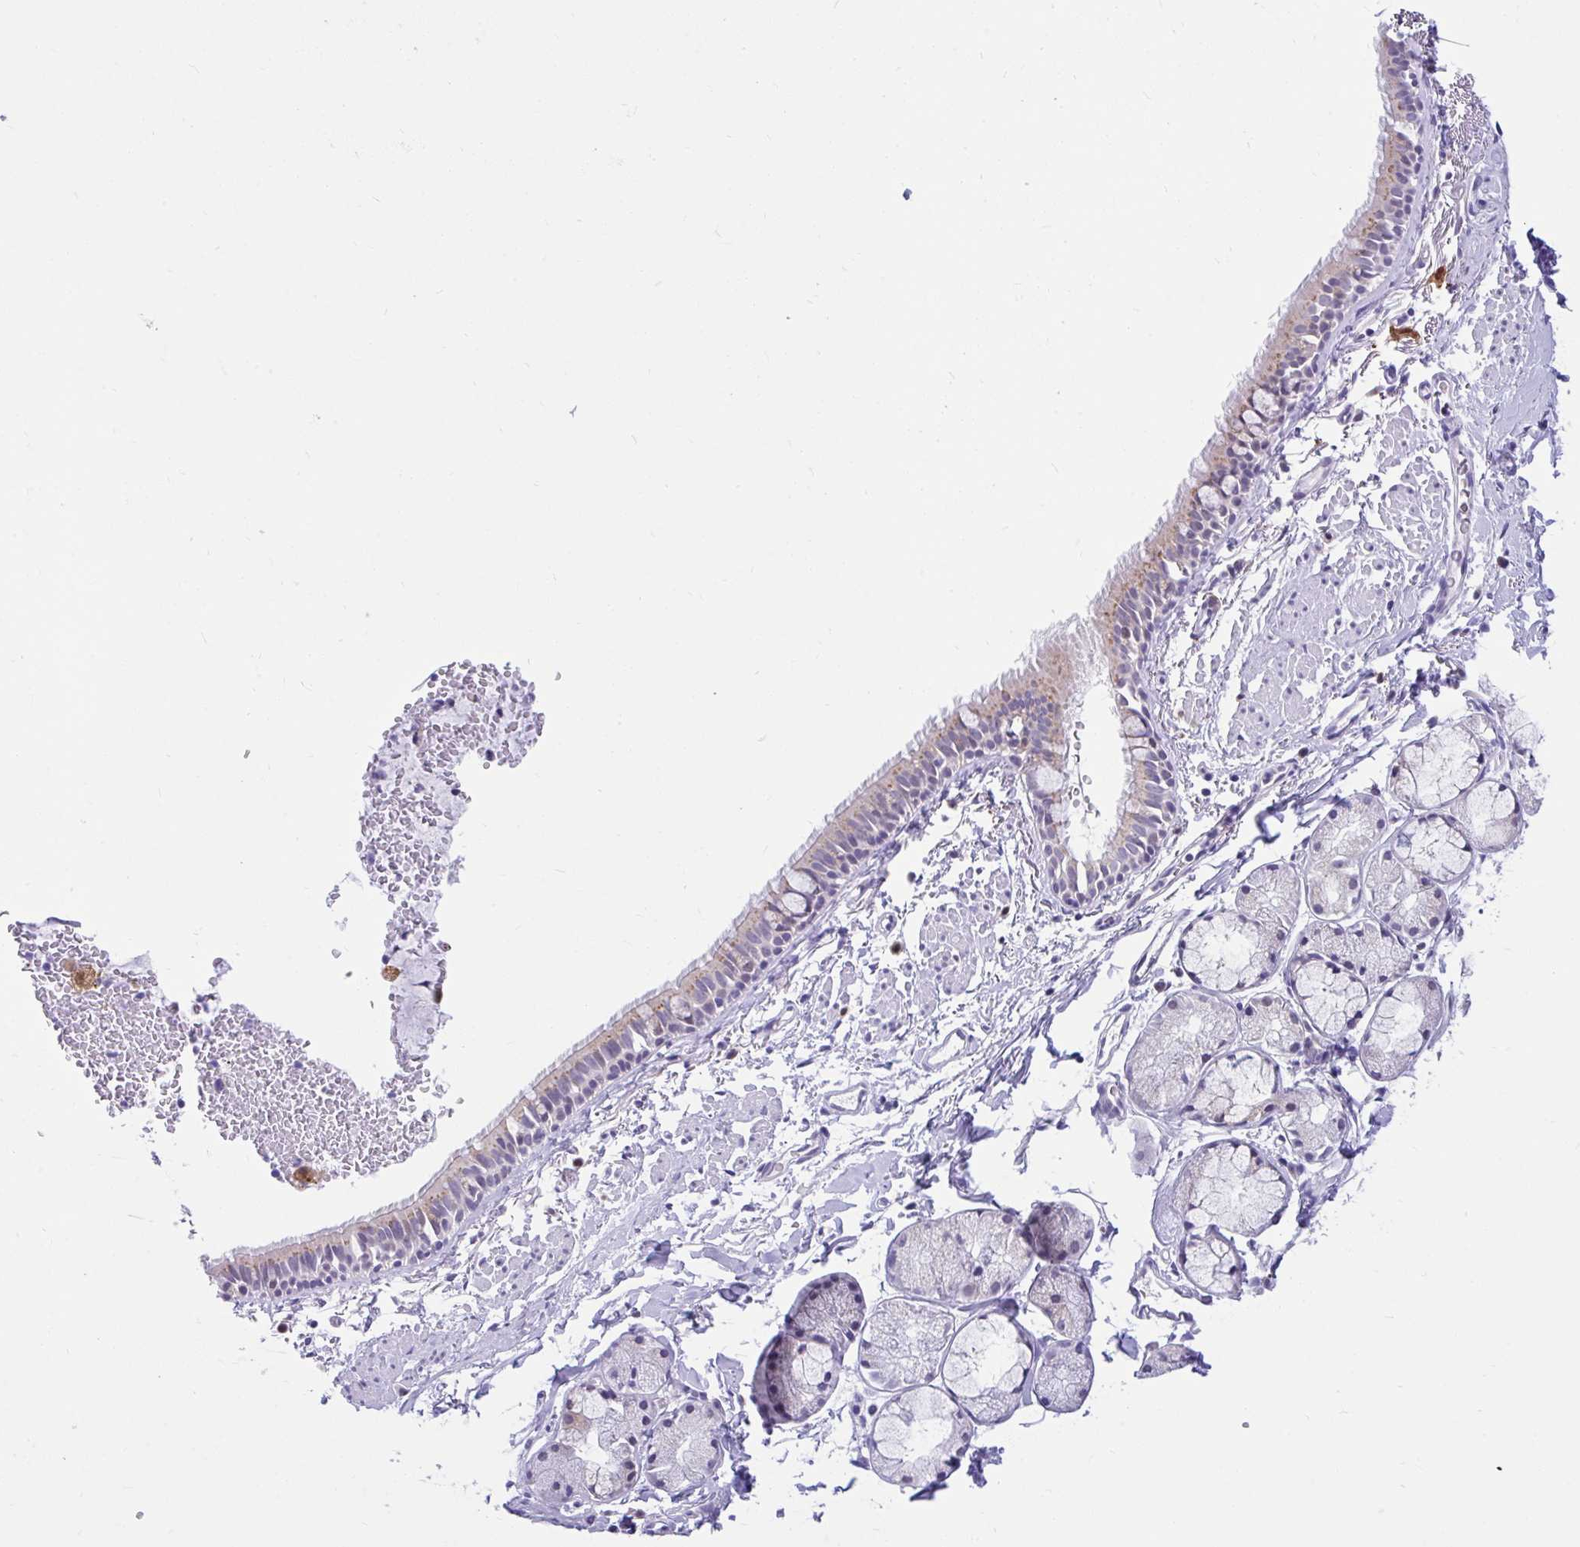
{"staining": {"intensity": "weak", "quantity": "25%-75%", "location": "cytoplasmic/membranous"}, "tissue": "bronchus", "cell_type": "Respiratory epithelial cells", "image_type": "normal", "snomed": [{"axis": "morphology", "description": "Normal tissue, NOS"}, {"axis": "topography", "description": "Lymph node"}, {"axis": "topography", "description": "Cartilage tissue"}, {"axis": "topography", "description": "Bronchus"}], "caption": "This is a micrograph of immunohistochemistry (IHC) staining of unremarkable bronchus, which shows weak staining in the cytoplasmic/membranous of respiratory epithelial cells.", "gene": "GLB1L2", "patient": {"sex": "female", "age": 70}}